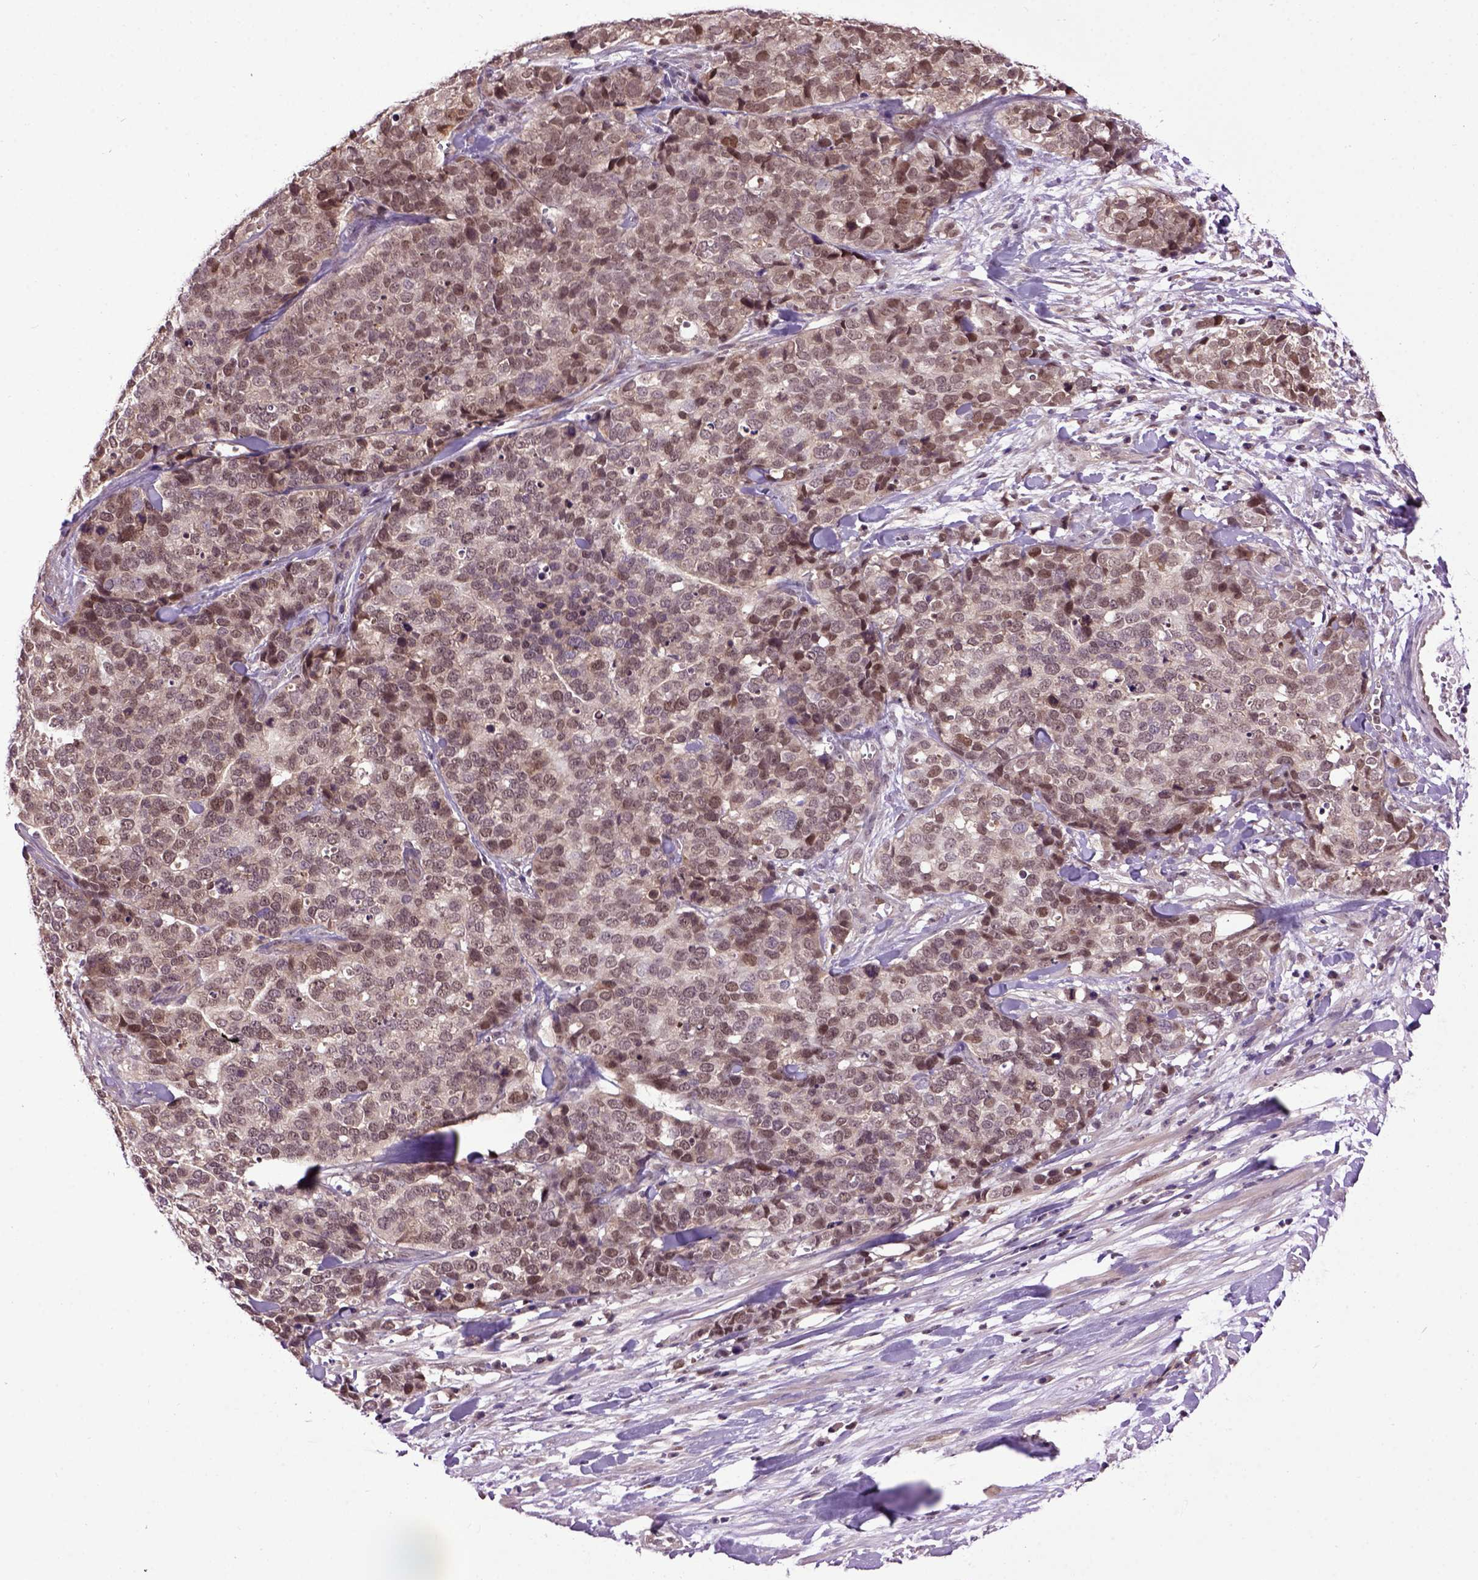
{"staining": {"intensity": "moderate", "quantity": ">75%", "location": "cytoplasmic/membranous,nuclear"}, "tissue": "ovarian cancer", "cell_type": "Tumor cells", "image_type": "cancer", "snomed": [{"axis": "morphology", "description": "Carcinoma, endometroid"}, {"axis": "topography", "description": "Ovary"}], "caption": "Immunohistochemical staining of human ovarian cancer shows medium levels of moderate cytoplasmic/membranous and nuclear positivity in about >75% of tumor cells.", "gene": "WDR48", "patient": {"sex": "female", "age": 65}}